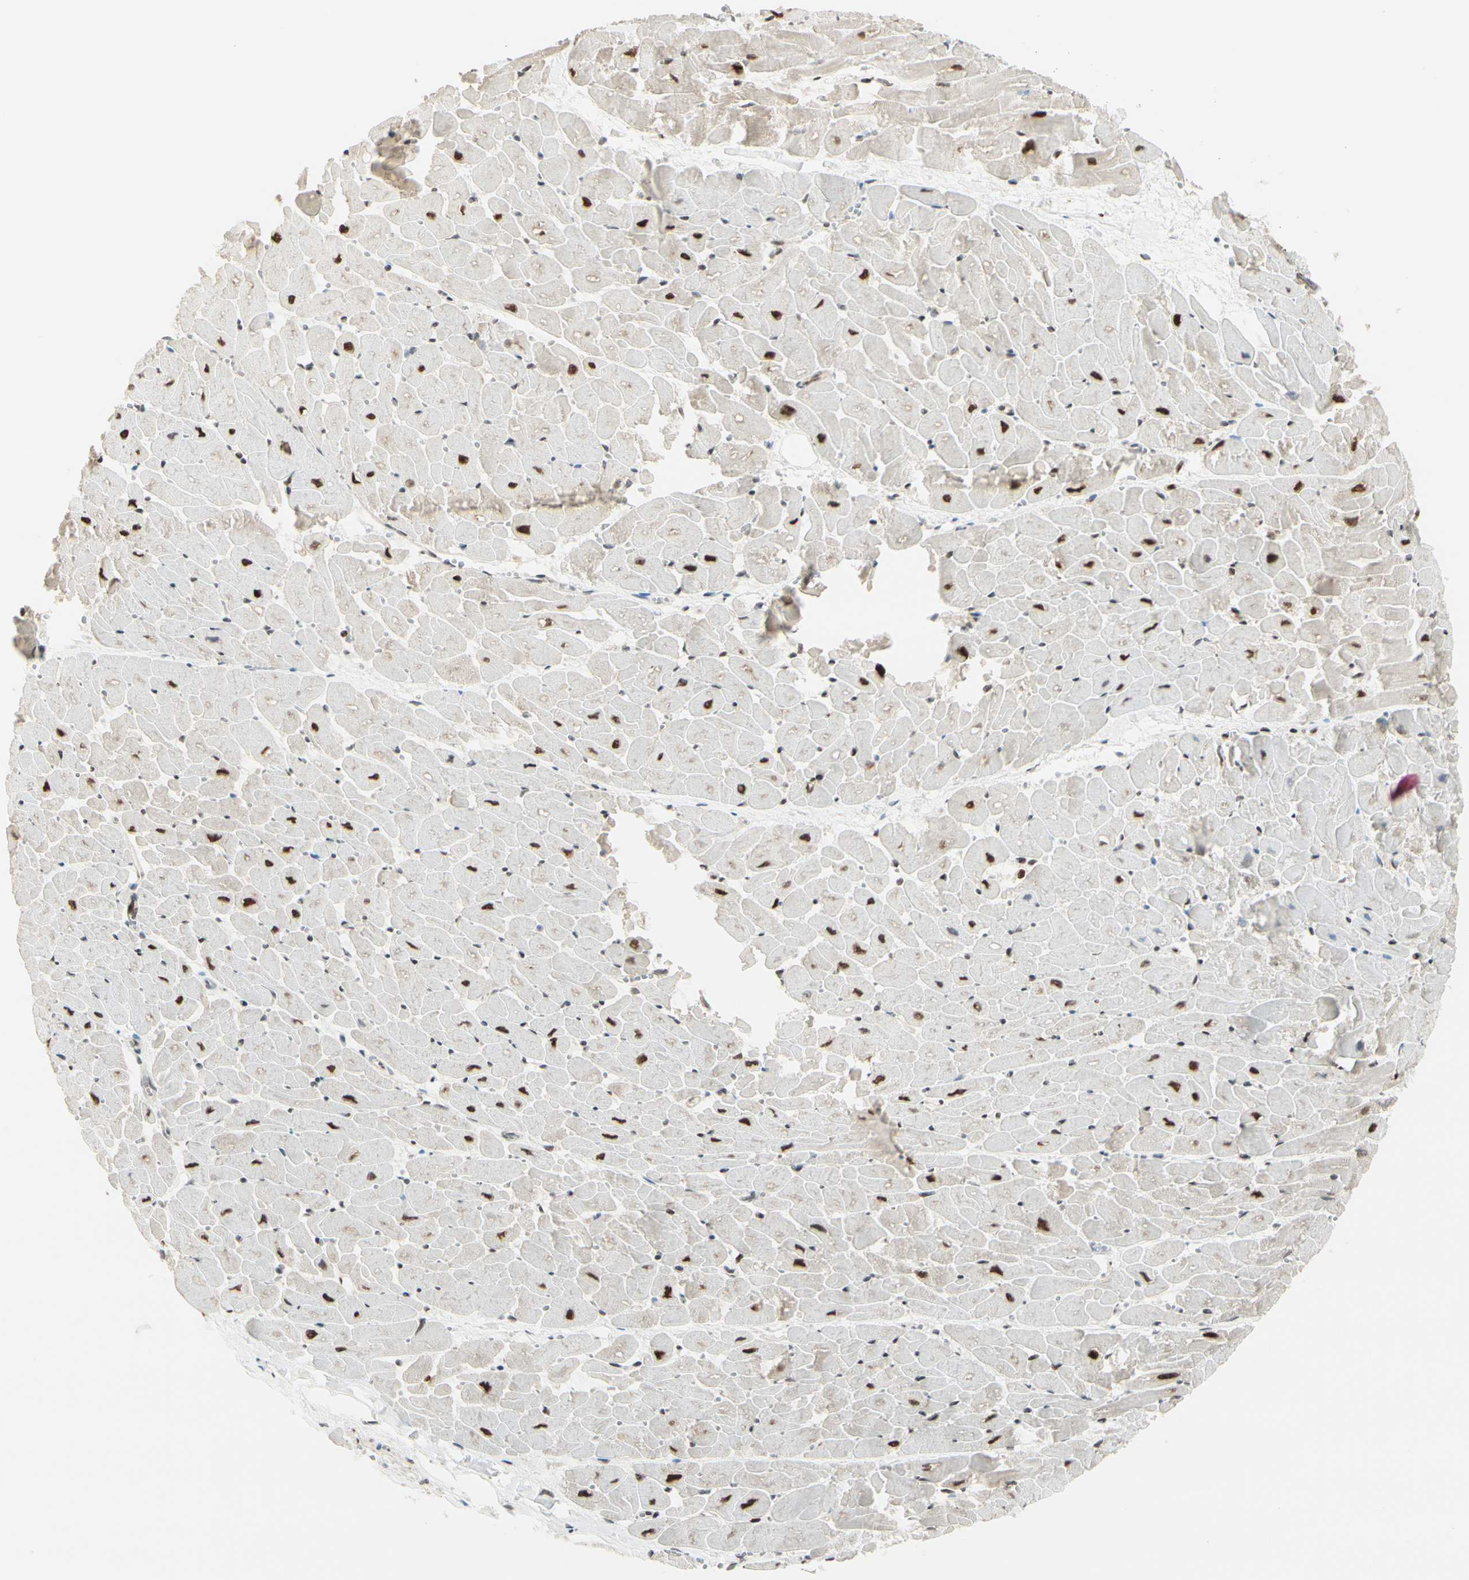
{"staining": {"intensity": "strong", "quantity": "<25%", "location": "nuclear"}, "tissue": "heart muscle", "cell_type": "Cardiomyocytes", "image_type": "normal", "snomed": [{"axis": "morphology", "description": "Normal tissue, NOS"}, {"axis": "topography", "description": "Heart"}], "caption": "Immunohistochemistry image of normal human heart muscle stained for a protein (brown), which exhibits medium levels of strong nuclear staining in approximately <25% of cardiomyocytes.", "gene": "SUFU", "patient": {"sex": "female", "age": 19}}